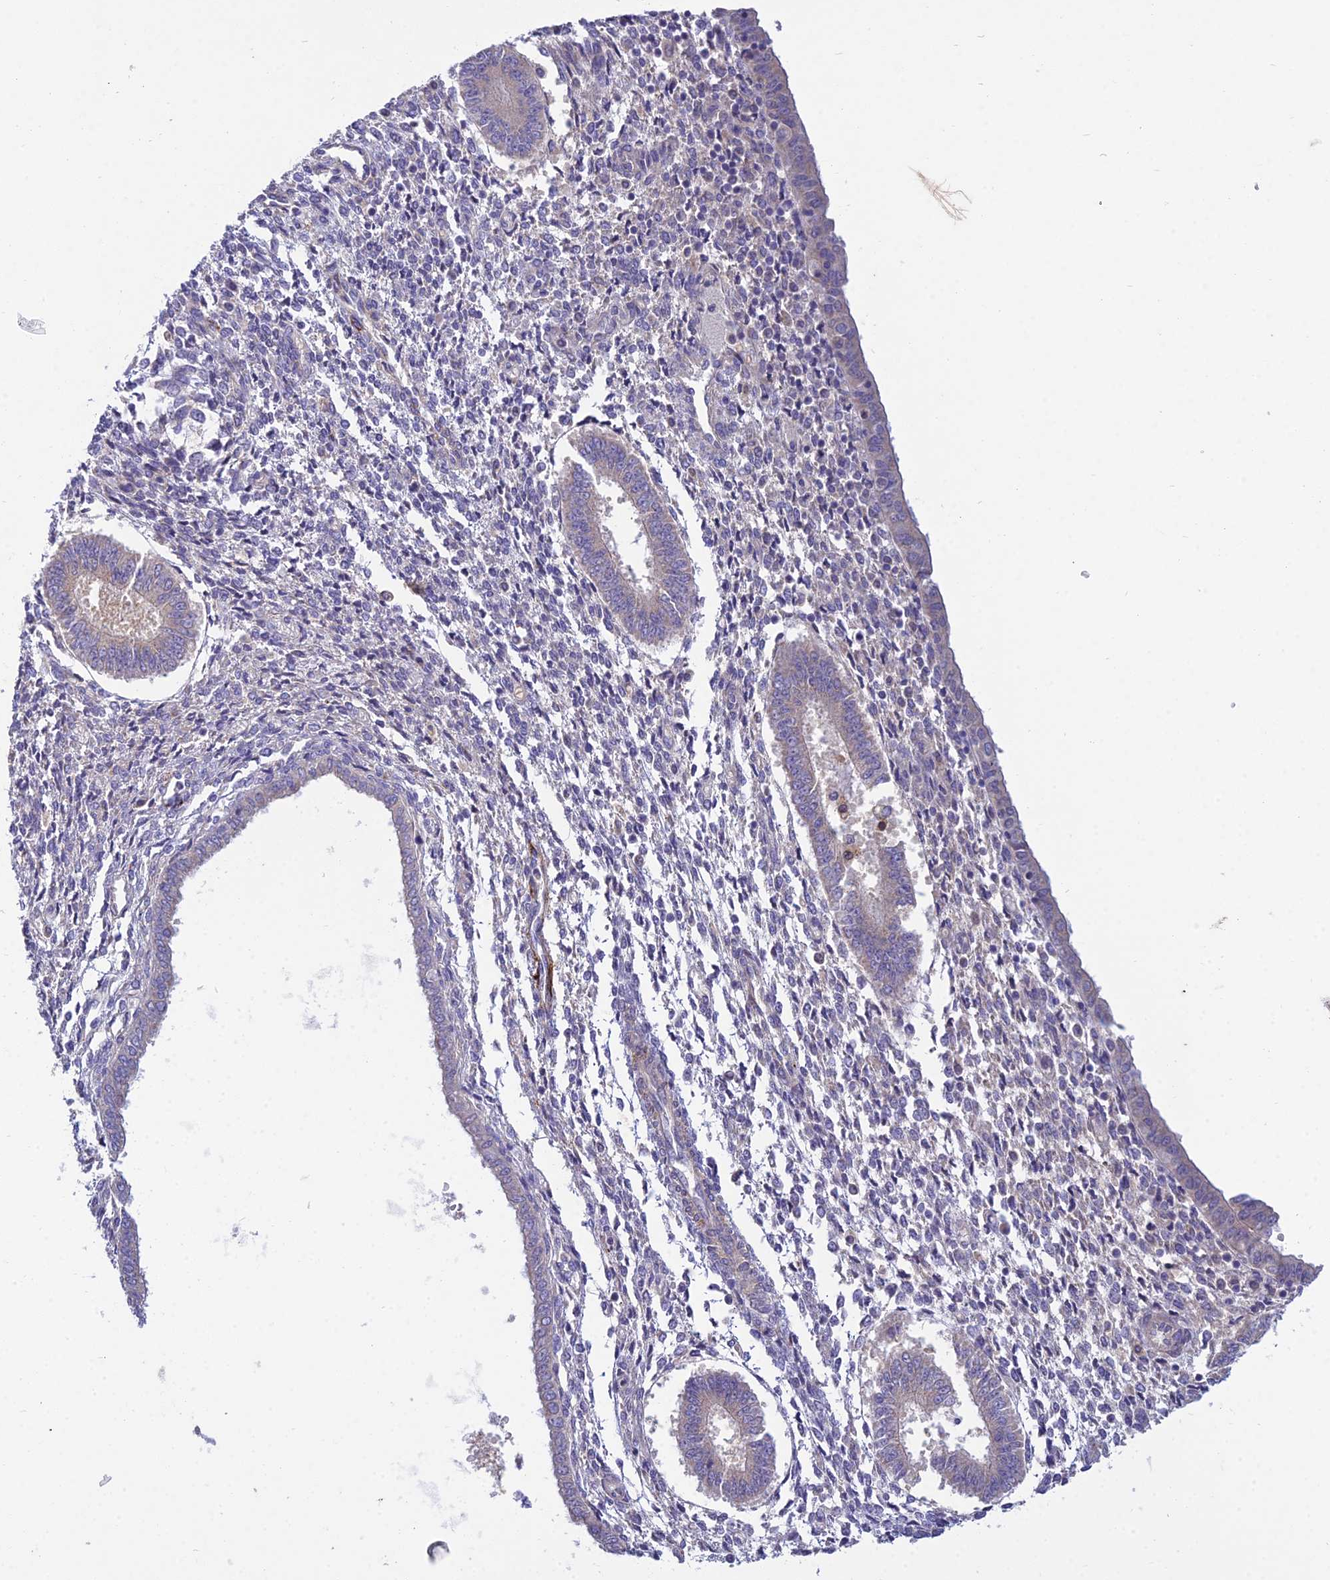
{"staining": {"intensity": "negative", "quantity": "none", "location": "none"}, "tissue": "endometrium", "cell_type": "Cells in endometrial stroma", "image_type": "normal", "snomed": [{"axis": "morphology", "description": "Normal tissue, NOS"}, {"axis": "topography", "description": "Endometrium"}], "caption": "A high-resolution histopathology image shows immunohistochemistry (IHC) staining of unremarkable endometrium, which demonstrates no significant positivity in cells in endometrial stroma. (DAB immunohistochemistry, high magnification).", "gene": "DUS2", "patient": {"sex": "female", "age": 35}}